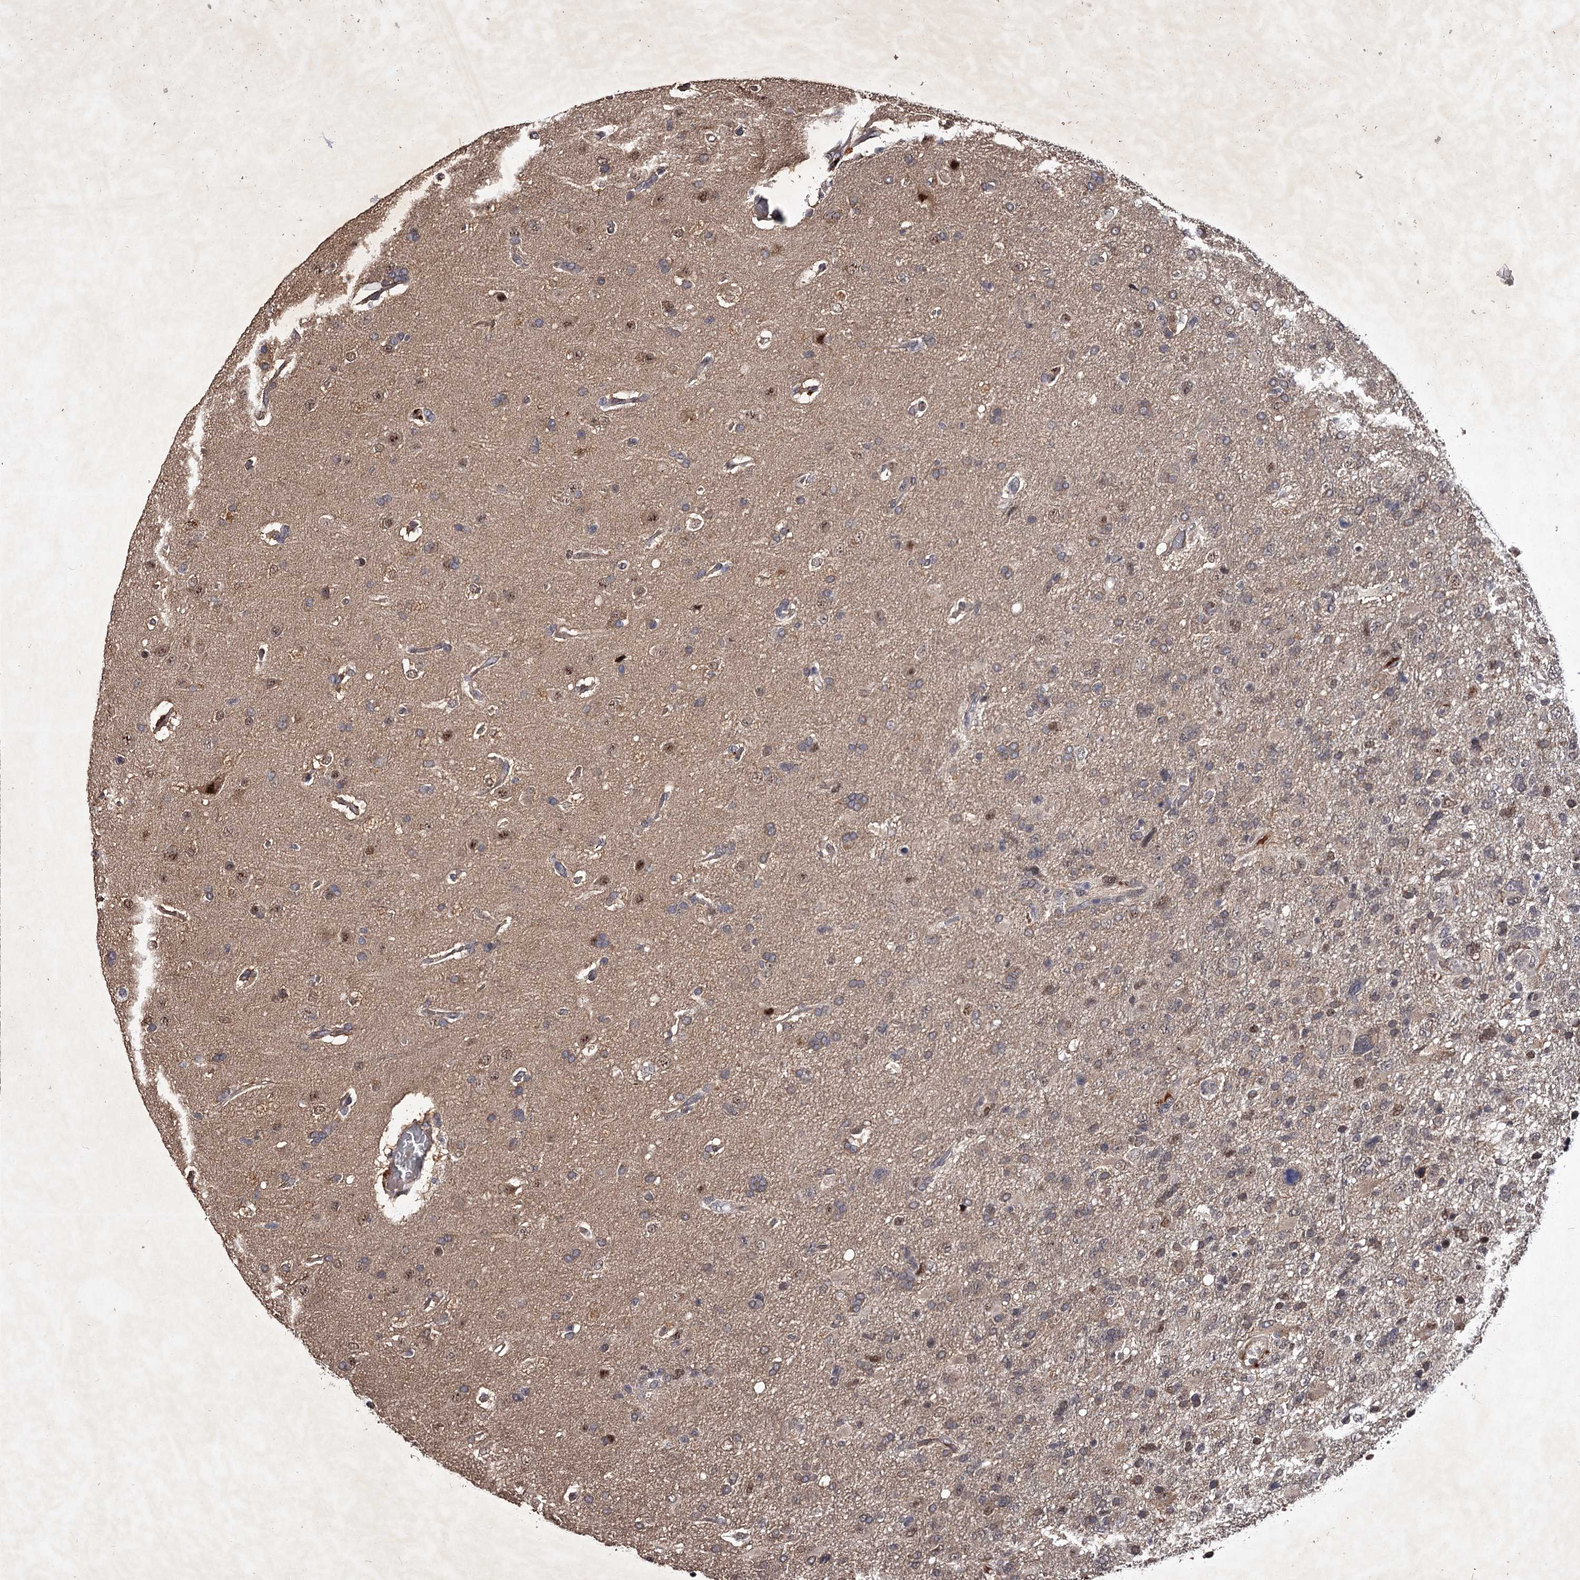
{"staining": {"intensity": "moderate", "quantity": "<25%", "location": "cytoplasmic/membranous,nuclear"}, "tissue": "glioma", "cell_type": "Tumor cells", "image_type": "cancer", "snomed": [{"axis": "morphology", "description": "Glioma, malignant, High grade"}, {"axis": "topography", "description": "Brain"}], "caption": "DAB immunohistochemical staining of malignant glioma (high-grade) shows moderate cytoplasmic/membranous and nuclear protein positivity in approximately <25% of tumor cells. (Stains: DAB in brown, nuclei in blue, Microscopy: brightfield microscopy at high magnification).", "gene": "RNF44", "patient": {"sex": "male", "age": 61}}